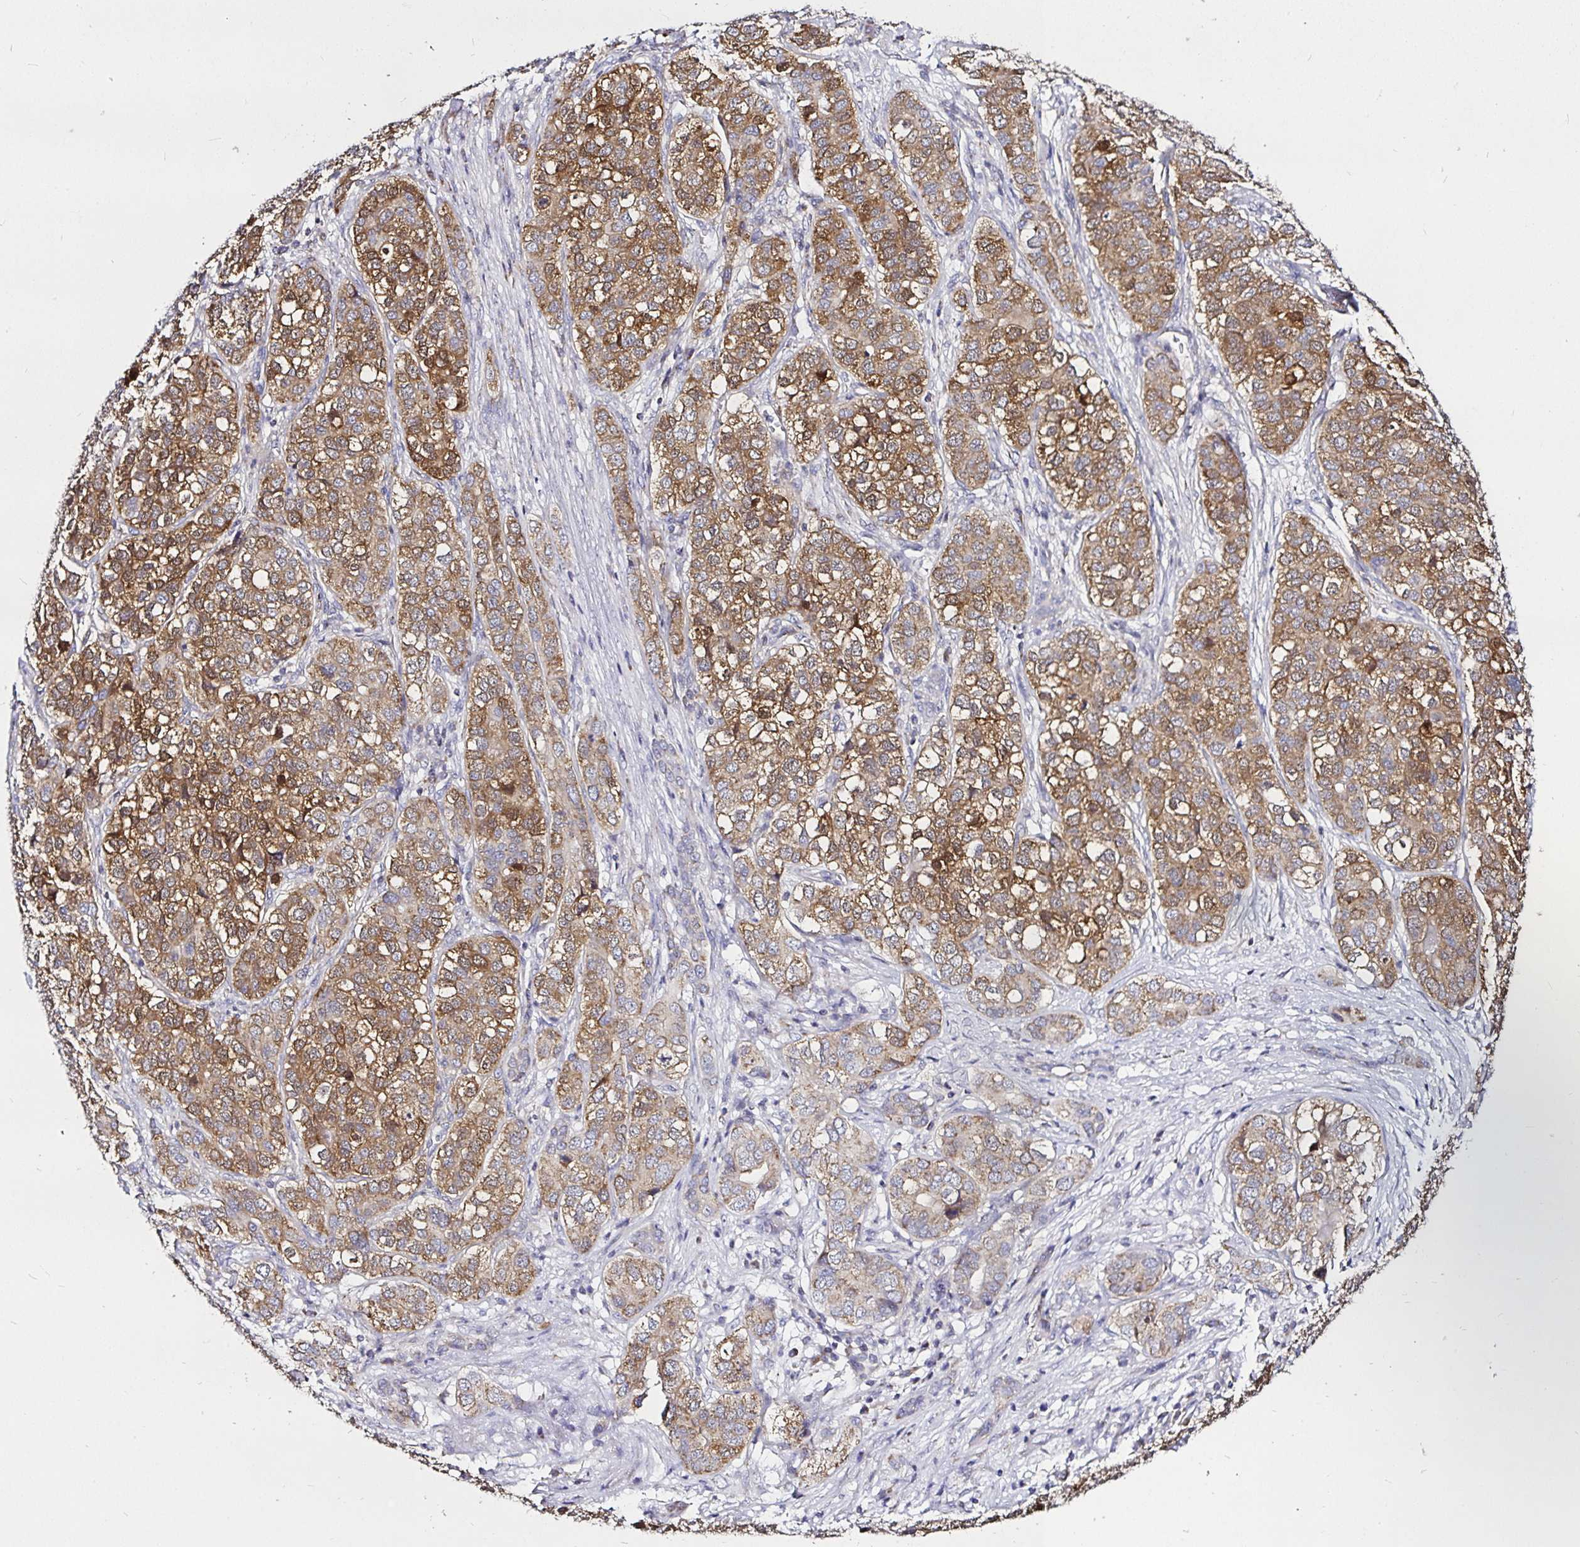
{"staining": {"intensity": "moderate", "quantity": ">75%", "location": "cytoplasmic/membranous"}, "tissue": "liver cancer", "cell_type": "Tumor cells", "image_type": "cancer", "snomed": [{"axis": "morphology", "description": "Cholangiocarcinoma"}, {"axis": "topography", "description": "Liver"}], "caption": "Liver cholangiocarcinoma was stained to show a protein in brown. There is medium levels of moderate cytoplasmic/membranous staining in about >75% of tumor cells. (brown staining indicates protein expression, while blue staining denotes nuclei).", "gene": "PGAM2", "patient": {"sex": "male", "age": 56}}